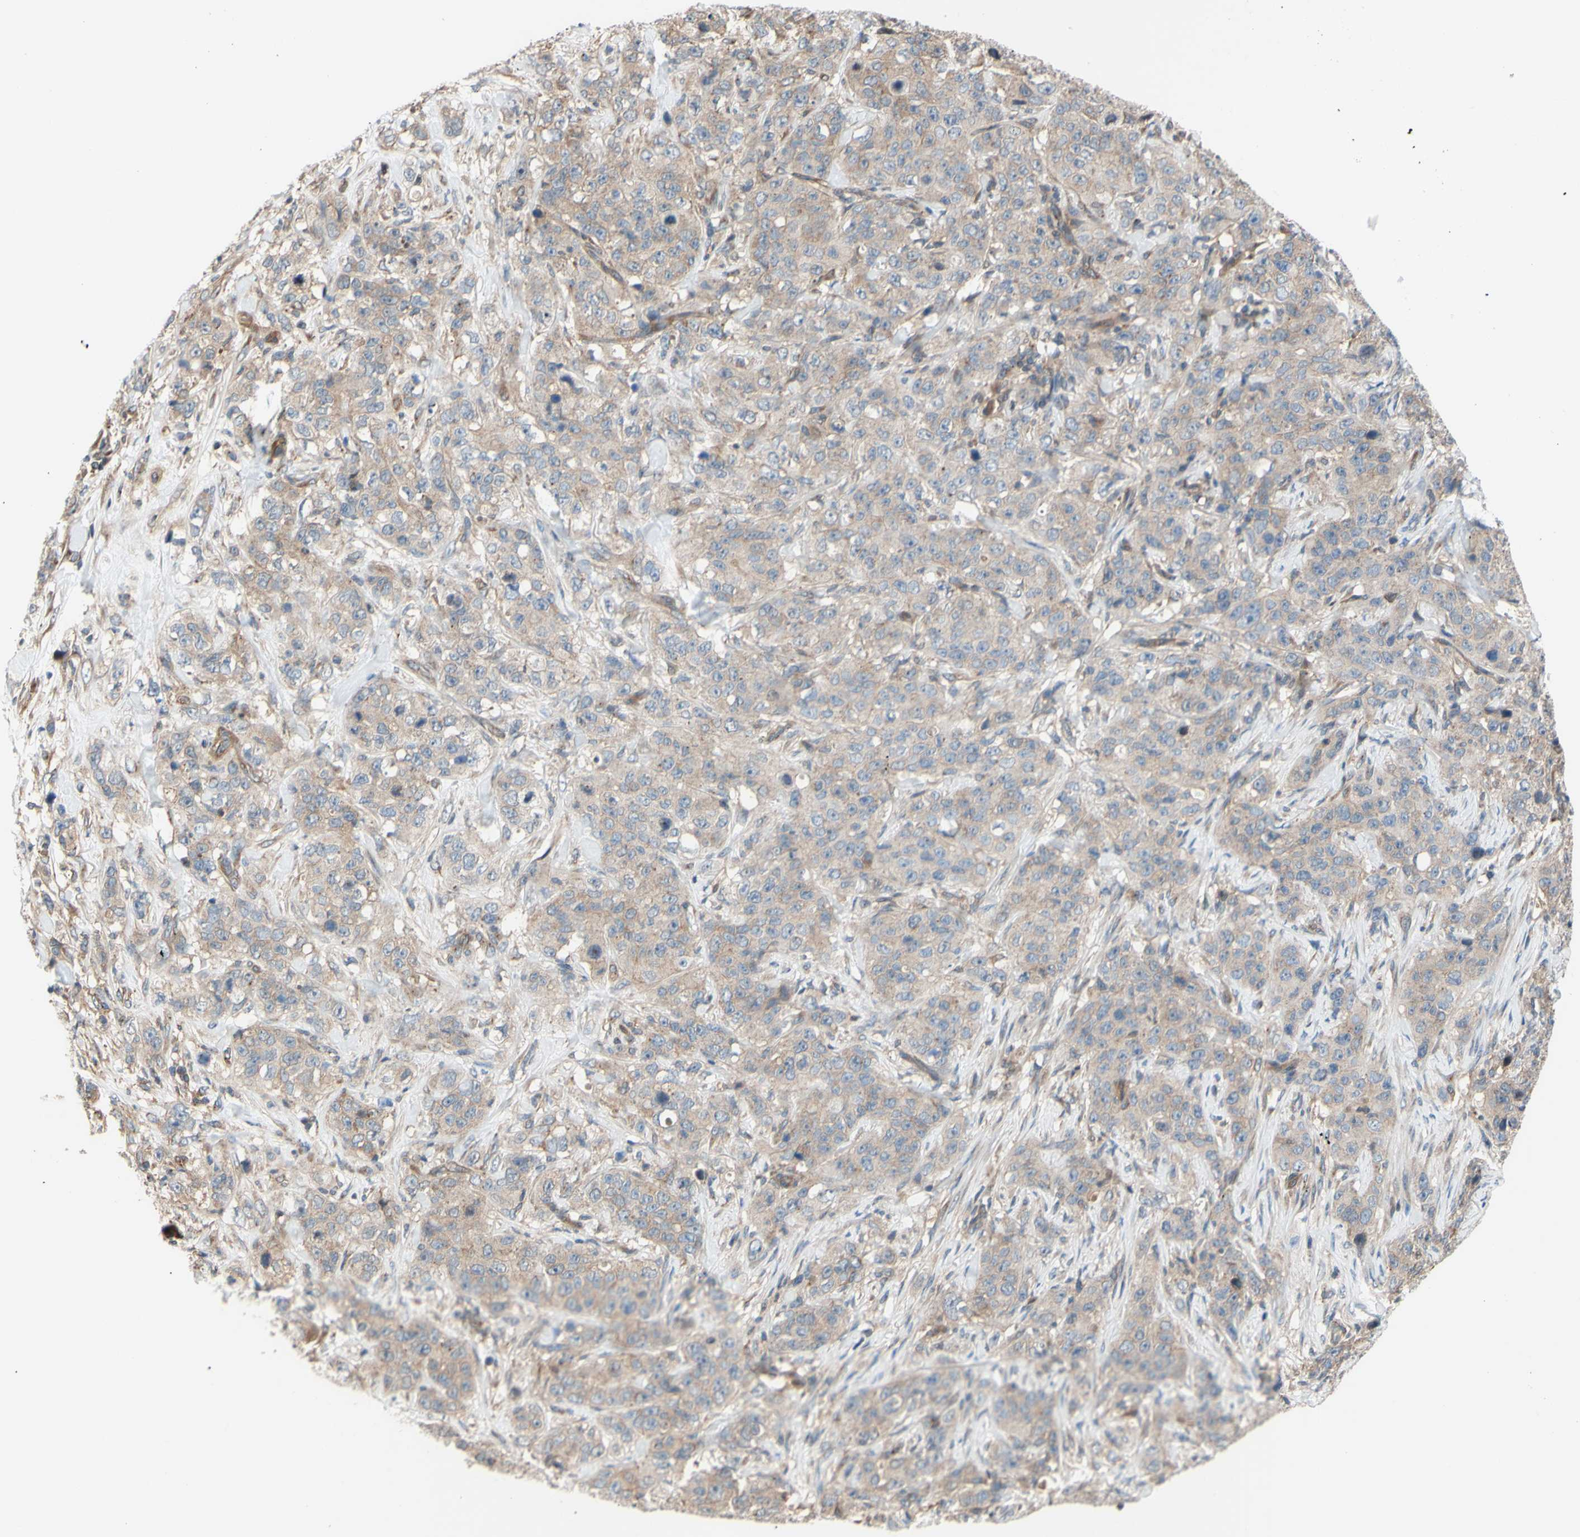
{"staining": {"intensity": "weak", "quantity": ">75%", "location": "cytoplasmic/membranous"}, "tissue": "stomach cancer", "cell_type": "Tumor cells", "image_type": "cancer", "snomed": [{"axis": "morphology", "description": "Adenocarcinoma, NOS"}, {"axis": "topography", "description": "Stomach"}], "caption": "Brown immunohistochemical staining in adenocarcinoma (stomach) displays weak cytoplasmic/membranous expression in about >75% of tumor cells. (Brightfield microscopy of DAB IHC at high magnification).", "gene": "DYNLRB1", "patient": {"sex": "male", "age": 48}}